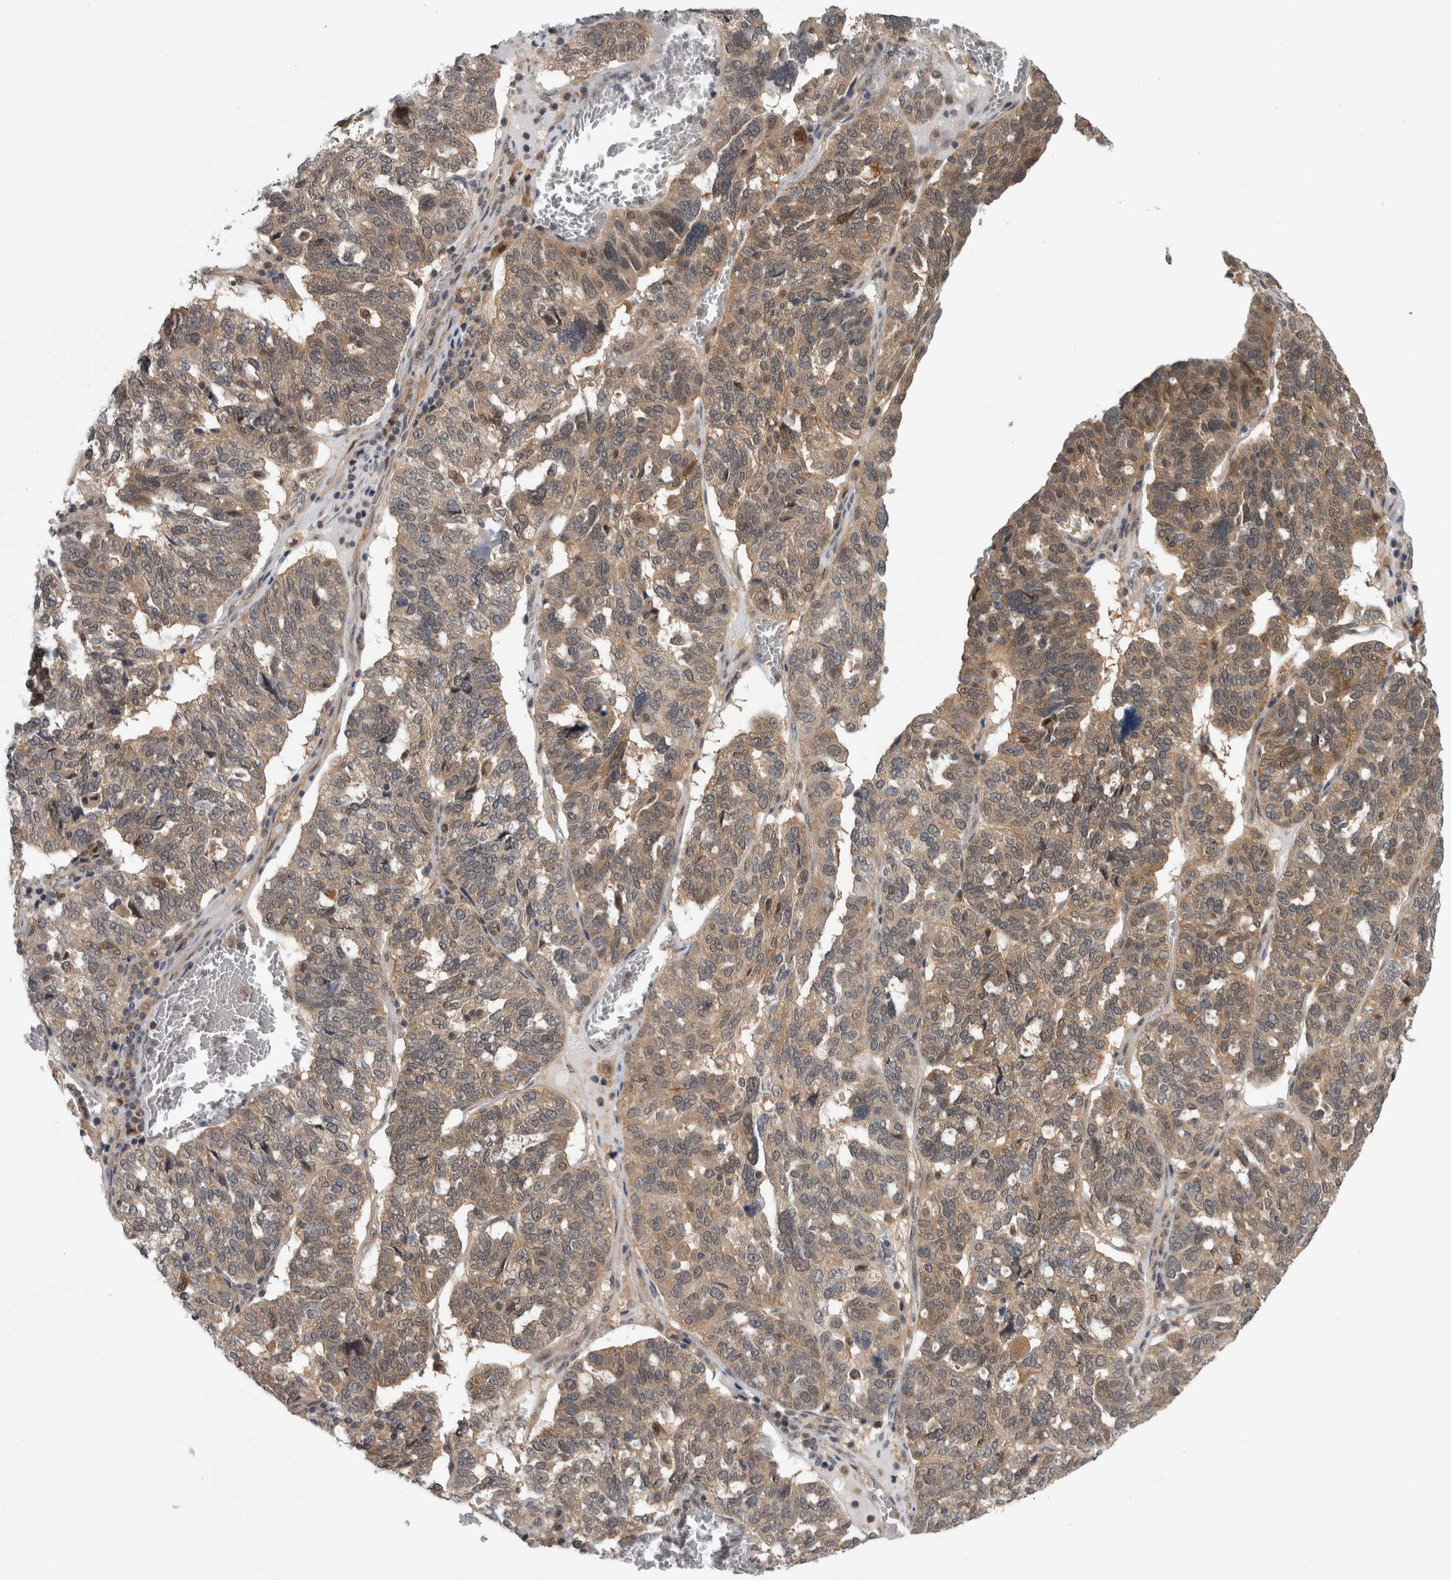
{"staining": {"intensity": "weak", "quantity": ">75%", "location": "cytoplasmic/membranous"}, "tissue": "ovarian cancer", "cell_type": "Tumor cells", "image_type": "cancer", "snomed": [{"axis": "morphology", "description": "Cystadenocarcinoma, serous, NOS"}, {"axis": "topography", "description": "Ovary"}], "caption": "A brown stain shows weak cytoplasmic/membranous expression of a protein in ovarian serous cystadenocarcinoma tumor cells. (Brightfield microscopy of DAB IHC at high magnification).", "gene": "CCDC43", "patient": {"sex": "female", "age": 59}}